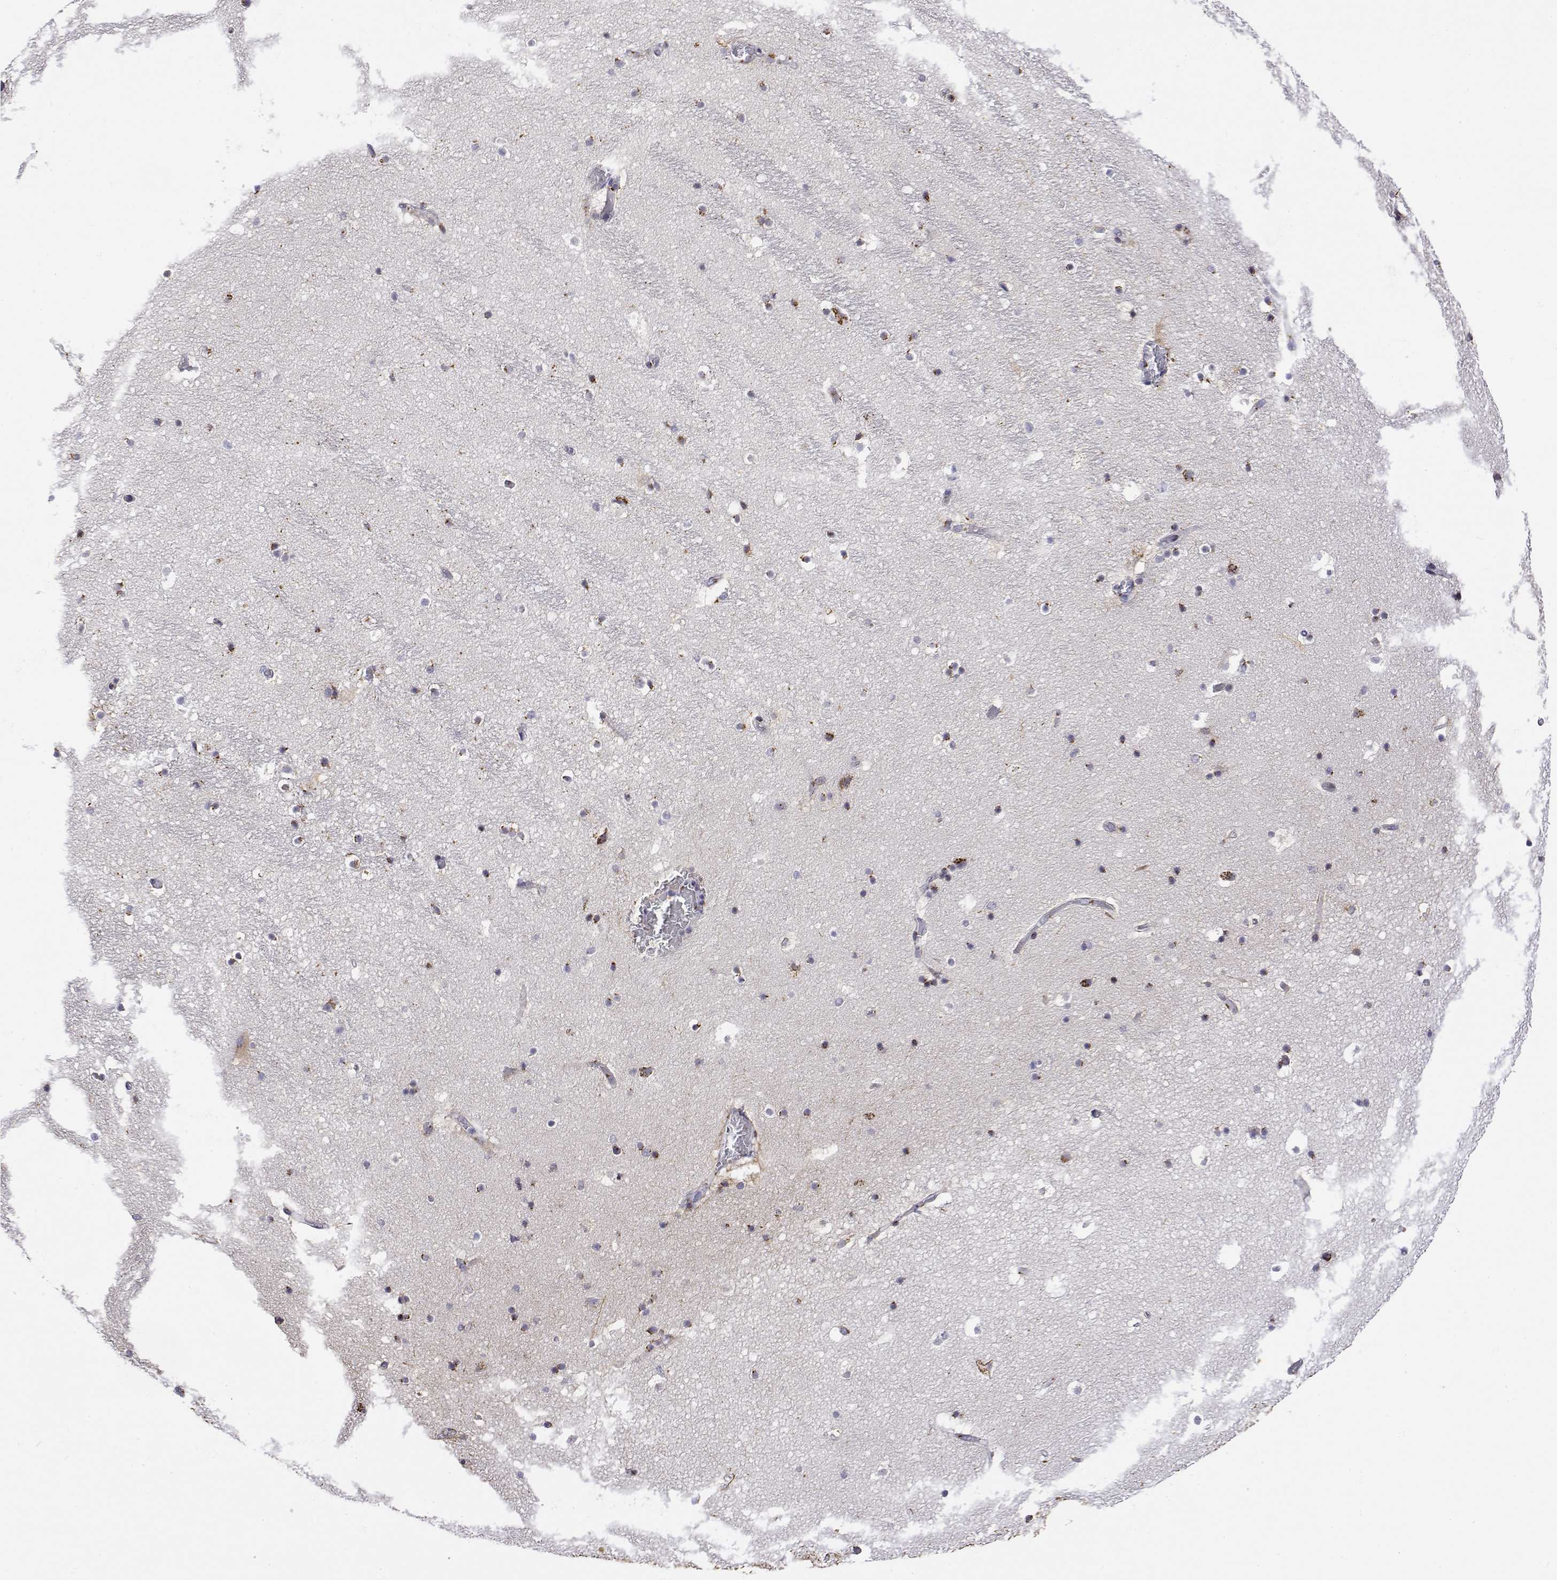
{"staining": {"intensity": "moderate", "quantity": "<25%", "location": "cytoplasmic/membranous"}, "tissue": "hippocampus", "cell_type": "Glial cells", "image_type": "normal", "snomed": [{"axis": "morphology", "description": "Normal tissue, NOS"}, {"axis": "topography", "description": "Hippocampus"}], "caption": "An immunohistochemistry photomicrograph of unremarkable tissue is shown. Protein staining in brown shows moderate cytoplasmic/membranous positivity in hippocampus within glial cells. Using DAB (brown) and hematoxylin (blue) stains, captured at high magnification using brightfield microscopy.", "gene": "YIPF3", "patient": {"sex": "male", "age": 26}}